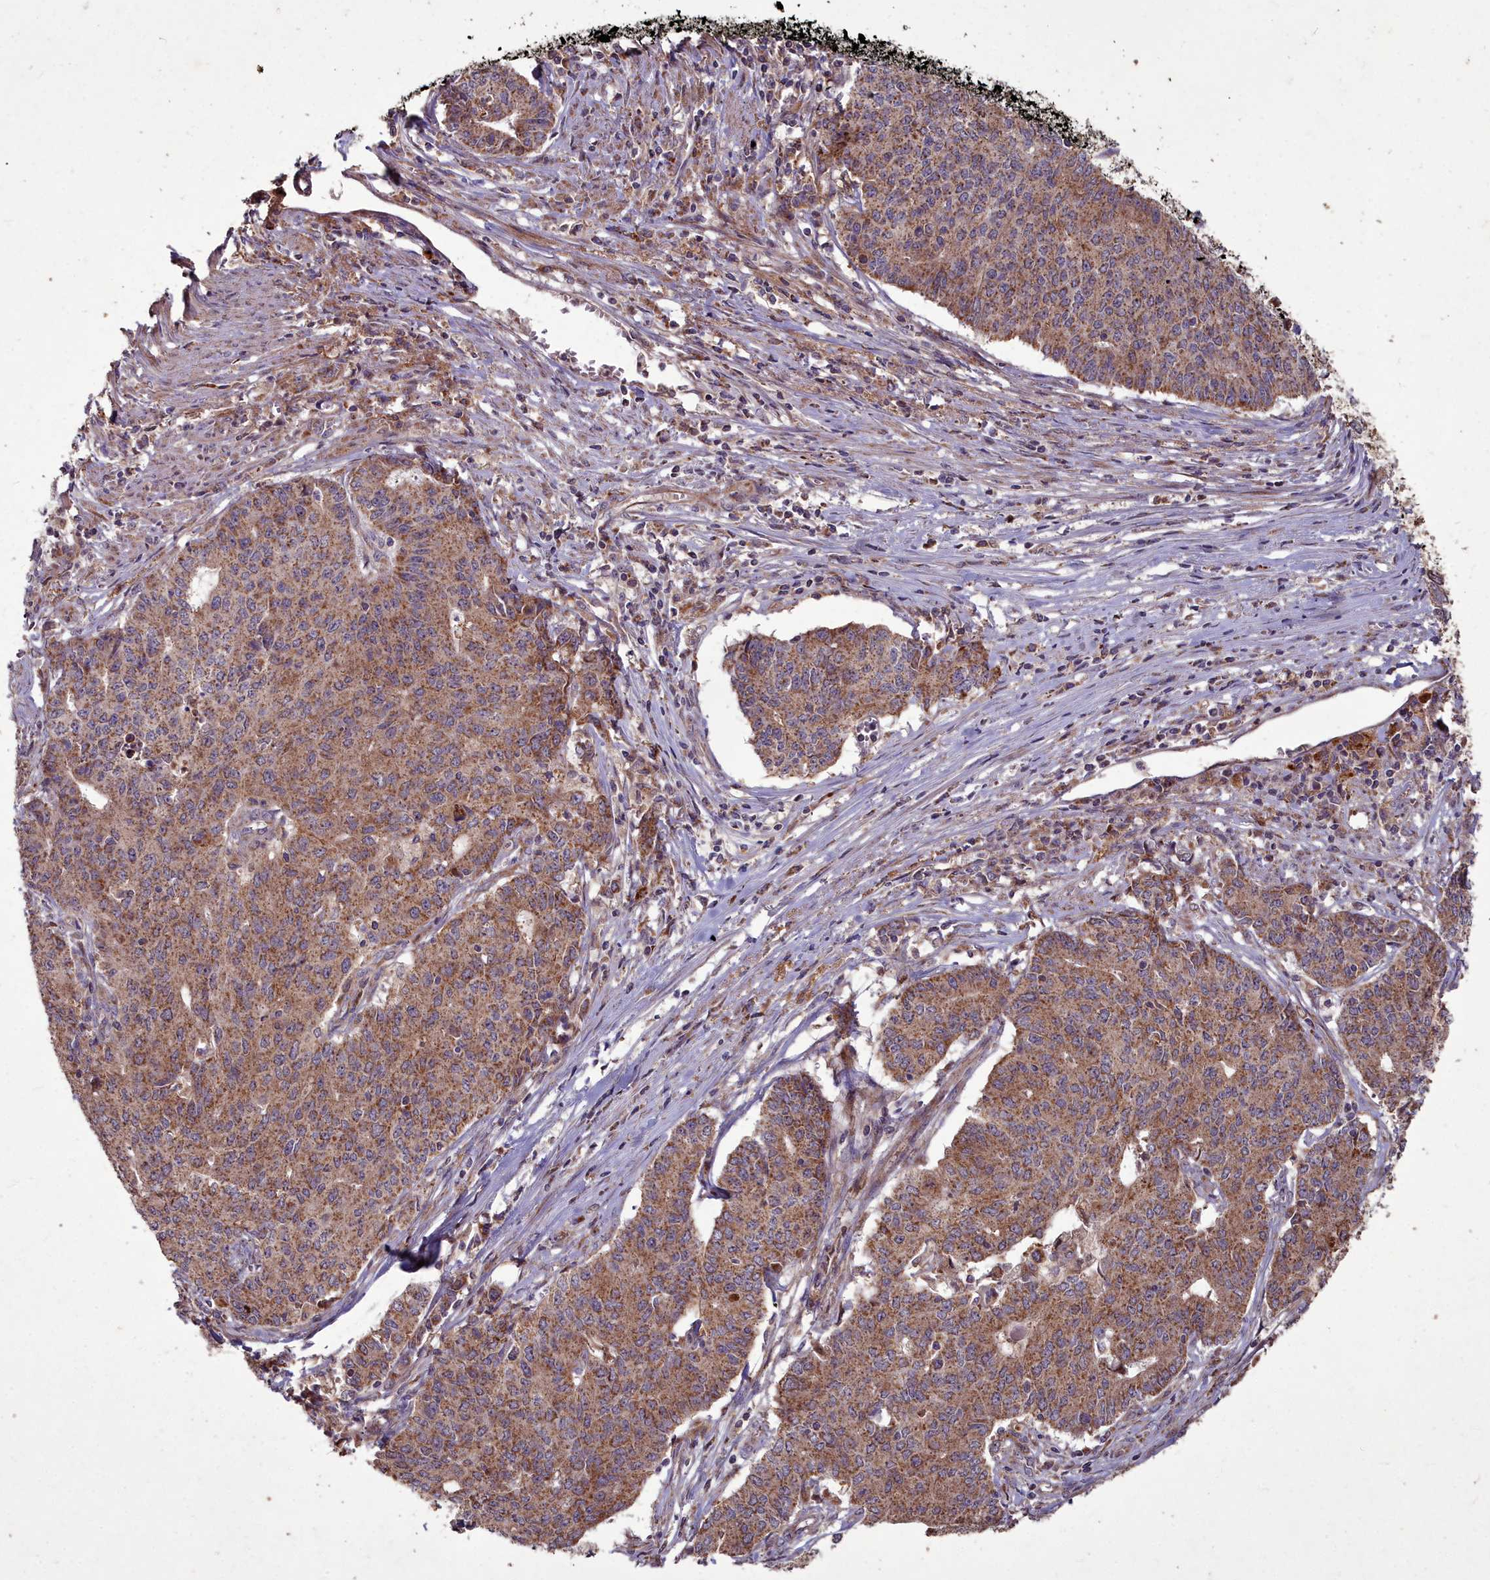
{"staining": {"intensity": "moderate", "quantity": ">75%", "location": "cytoplasmic/membranous"}, "tissue": "endometrial cancer", "cell_type": "Tumor cells", "image_type": "cancer", "snomed": [{"axis": "morphology", "description": "Adenocarcinoma, NOS"}, {"axis": "topography", "description": "Endometrium"}], "caption": "A histopathology image of human endometrial cancer (adenocarcinoma) stained for a protein reveals moderate cytoplasmic/membranous brown staining in tumor cells. Ihc stains the protein in brown and the nuclei are stained blue.", "gene": "COX11", "patient": {"sex": "female", "age": 59}}